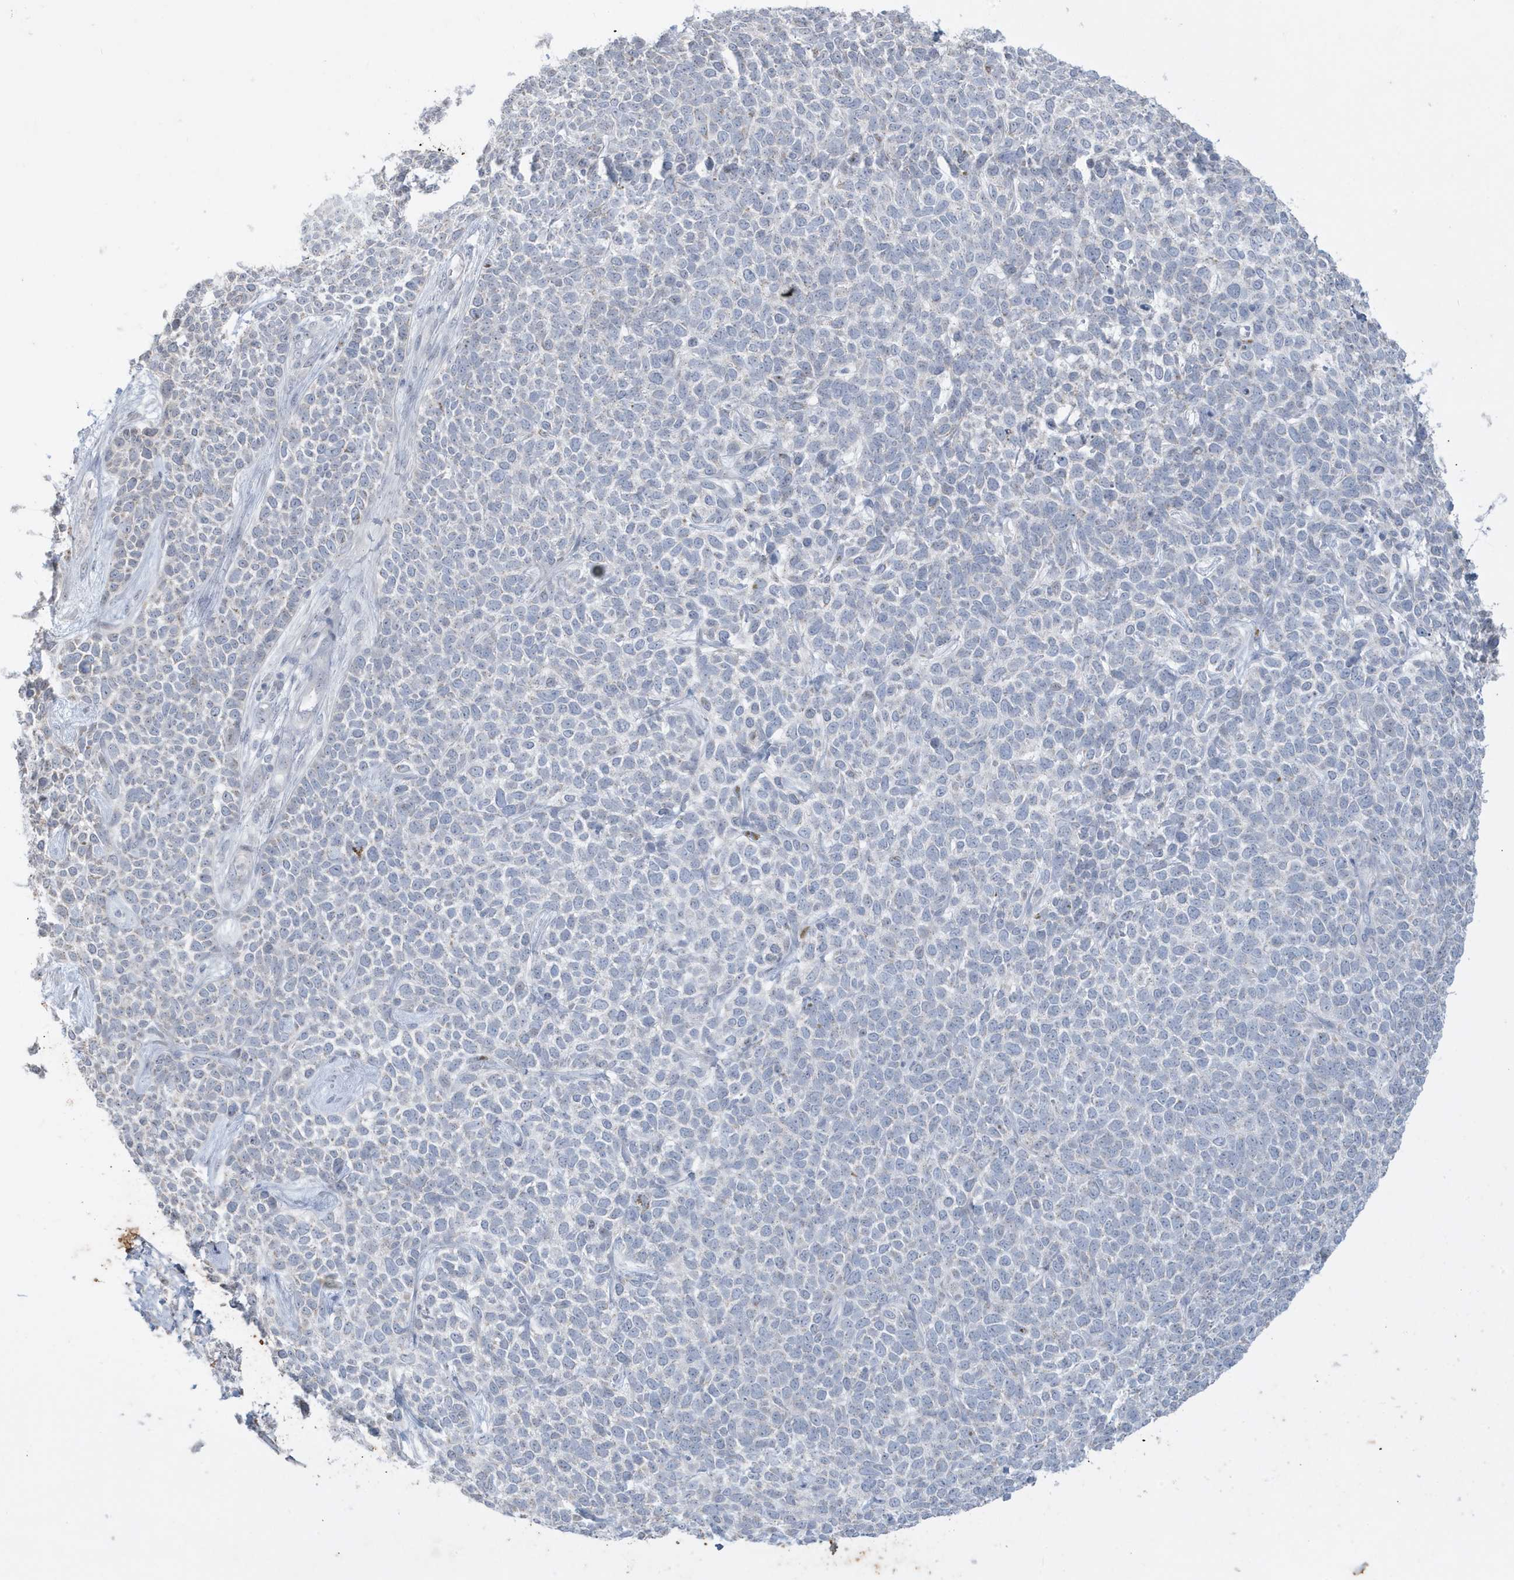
{"staining": {"intensity": "negative", "quantity": "none", "location": "none"}, "tissue": "skin cancer", "cell_type": "Tumor cells", "image_type": "cancer", "snomed": [{"axis": "morphology", "description": "Basal cell carcinoma"}, {"axis": "topography", "description": "Skin"}], "caption": "An image of human basal cell carcinoma (skin) is negative for staining in tumor cells.", "gene": "FNDC1", "patient": {"sex": "female", "age": 84}}